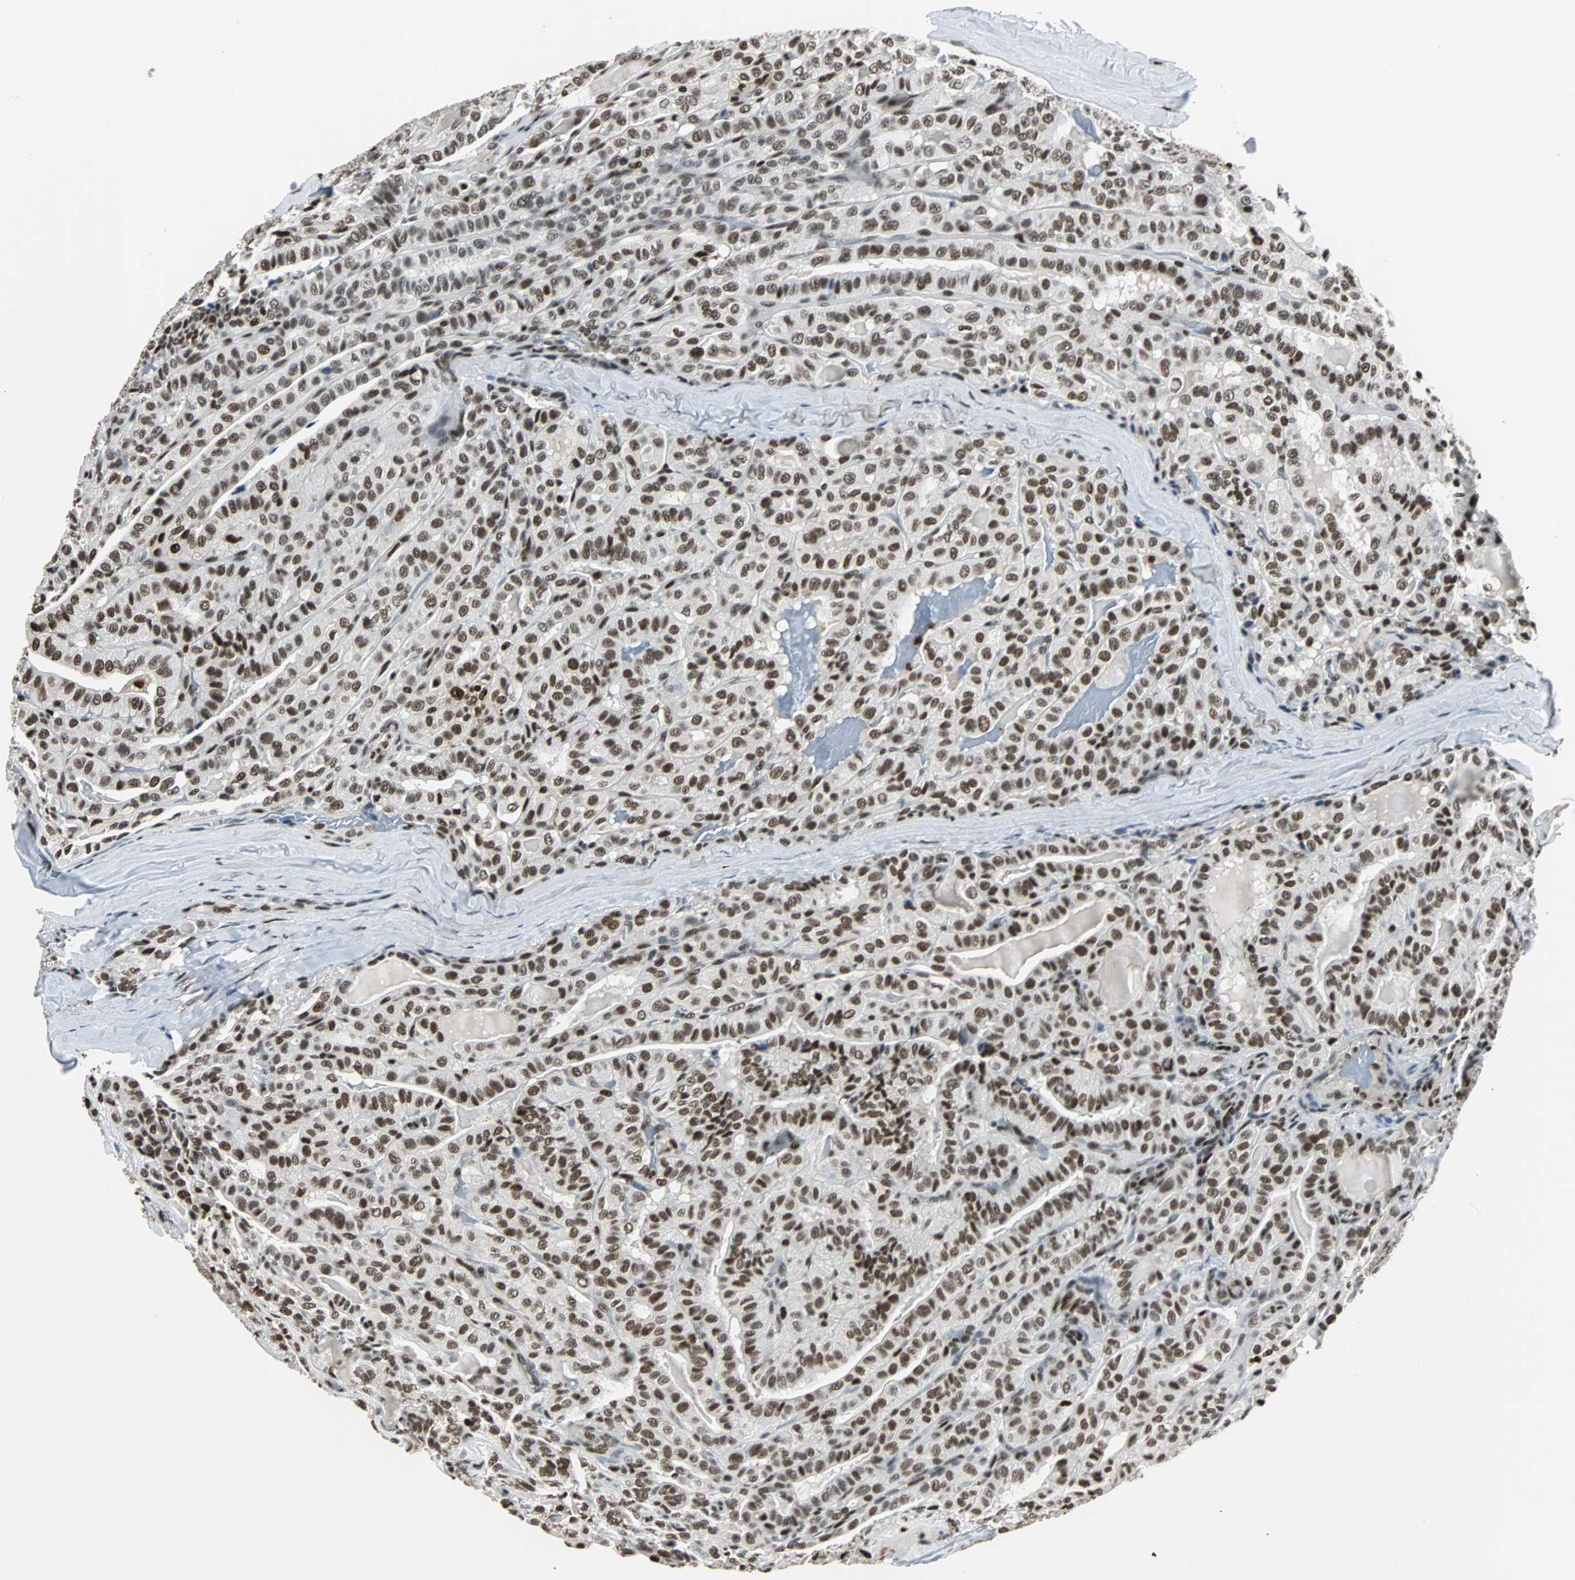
{"staining": {"intensity": "moderate", "quantity": ">75%", "location": "nuclear"}, "tissue": "thyroid cancer", "cell_type": "Tumor cells", "image_type": "cancer", "snomed": [{"axis": "morphology", "description": "Papillary adenocarcinoma, NOS"}, {"axis": "topography", "description": "Thyroid gland"}], "caption": "This is a micrograph of immunohistochemistry (IHC) staining of papillary adenocarcinoma (thyroid), which shows moderate expression in the nuclear of tumor cells.", "gene": "XRCC4", "patient": {"sex": "male", "age": 77}}